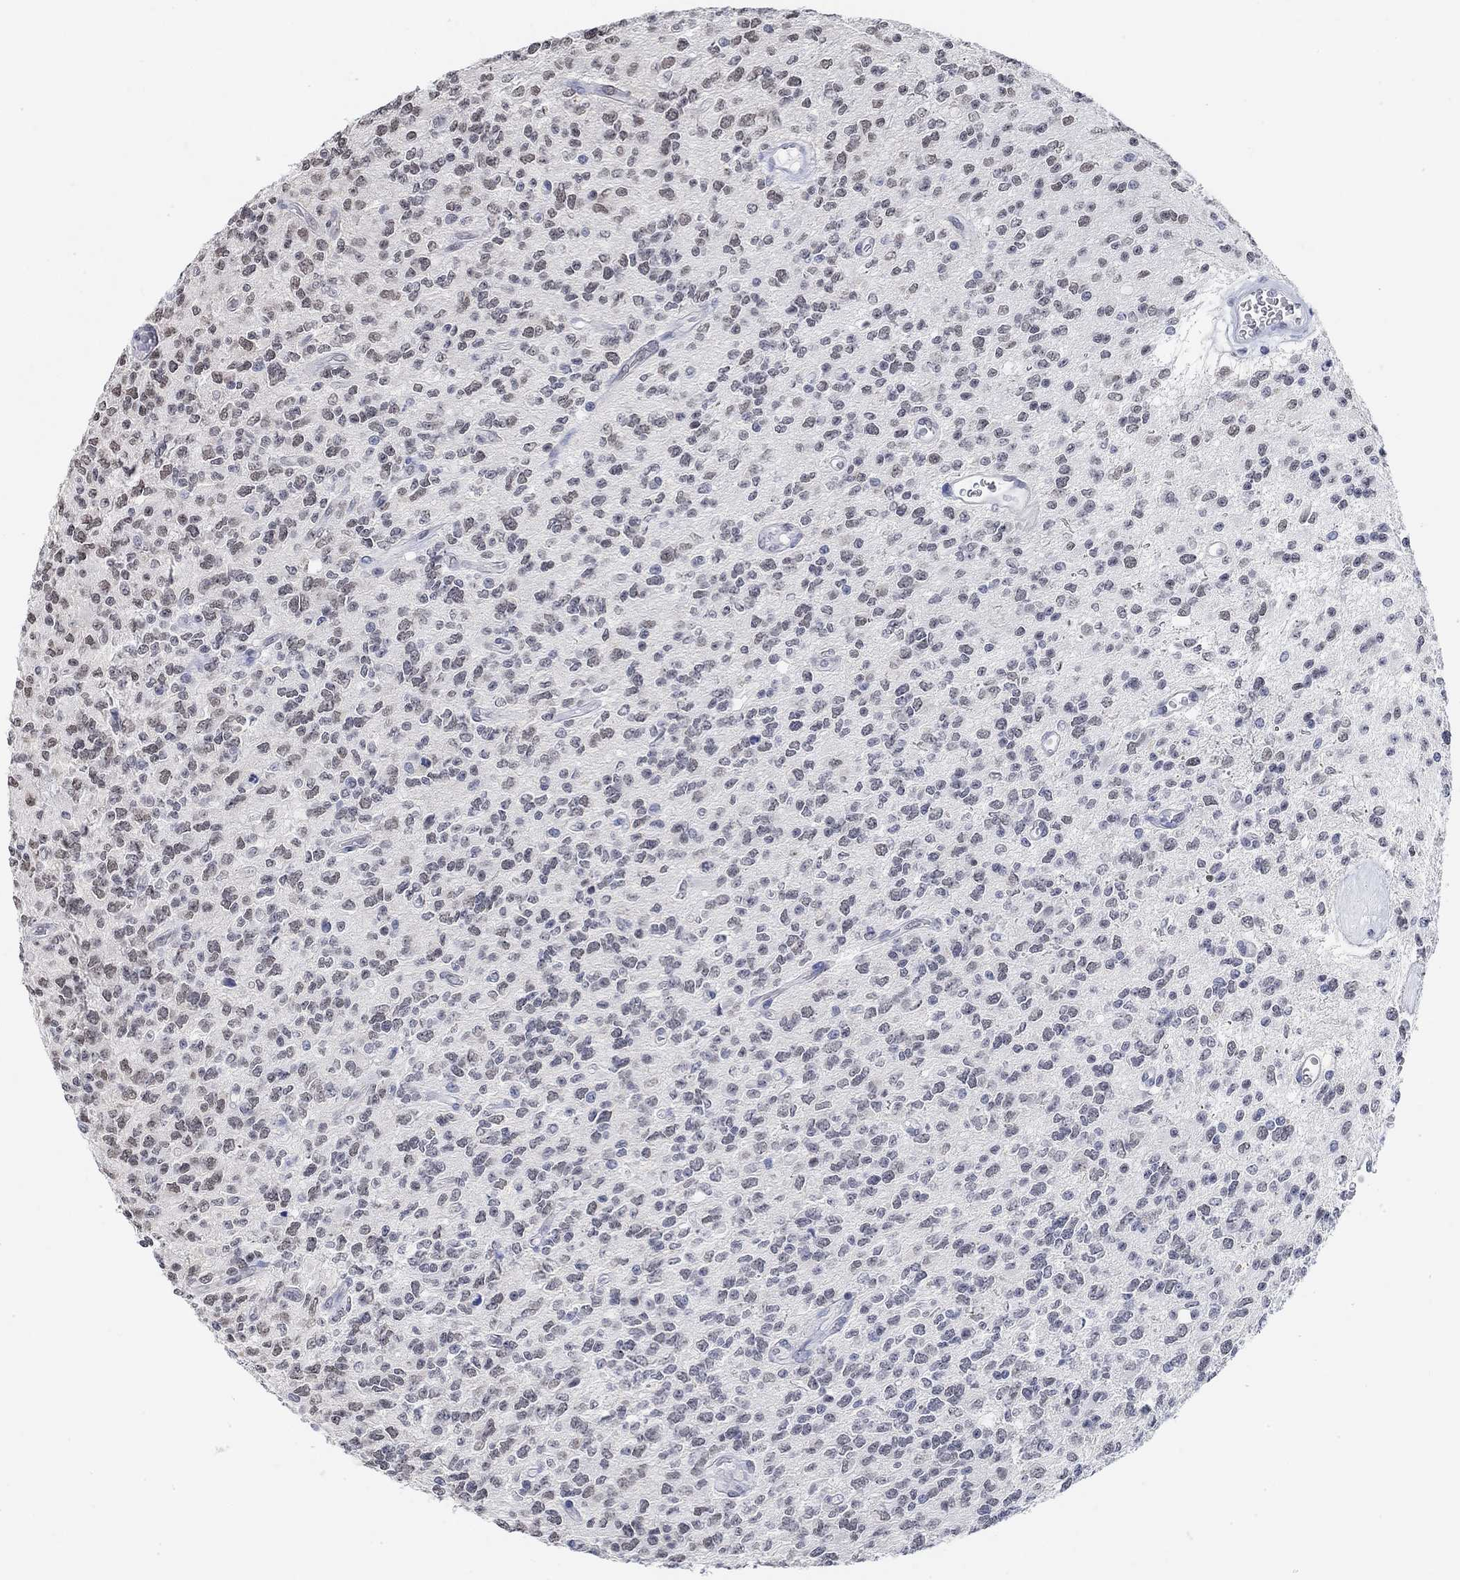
{"staining": {"intensity": "weak", "quantity": "<25%", "location": "nuclear"}, "tissue": "glioma", "cell_type": "Tumor cells", "image_type": "cancer", "snomed": [{"axis": "morphology", "description": "Glioma, malignant, Low grade"}, {"axis": "topography", "description": "Brain"}], "caption": "Tumor cells show no significant expression in glioma.", "gene": "PURG", "patient": {"sex": "female", "age": 45}}